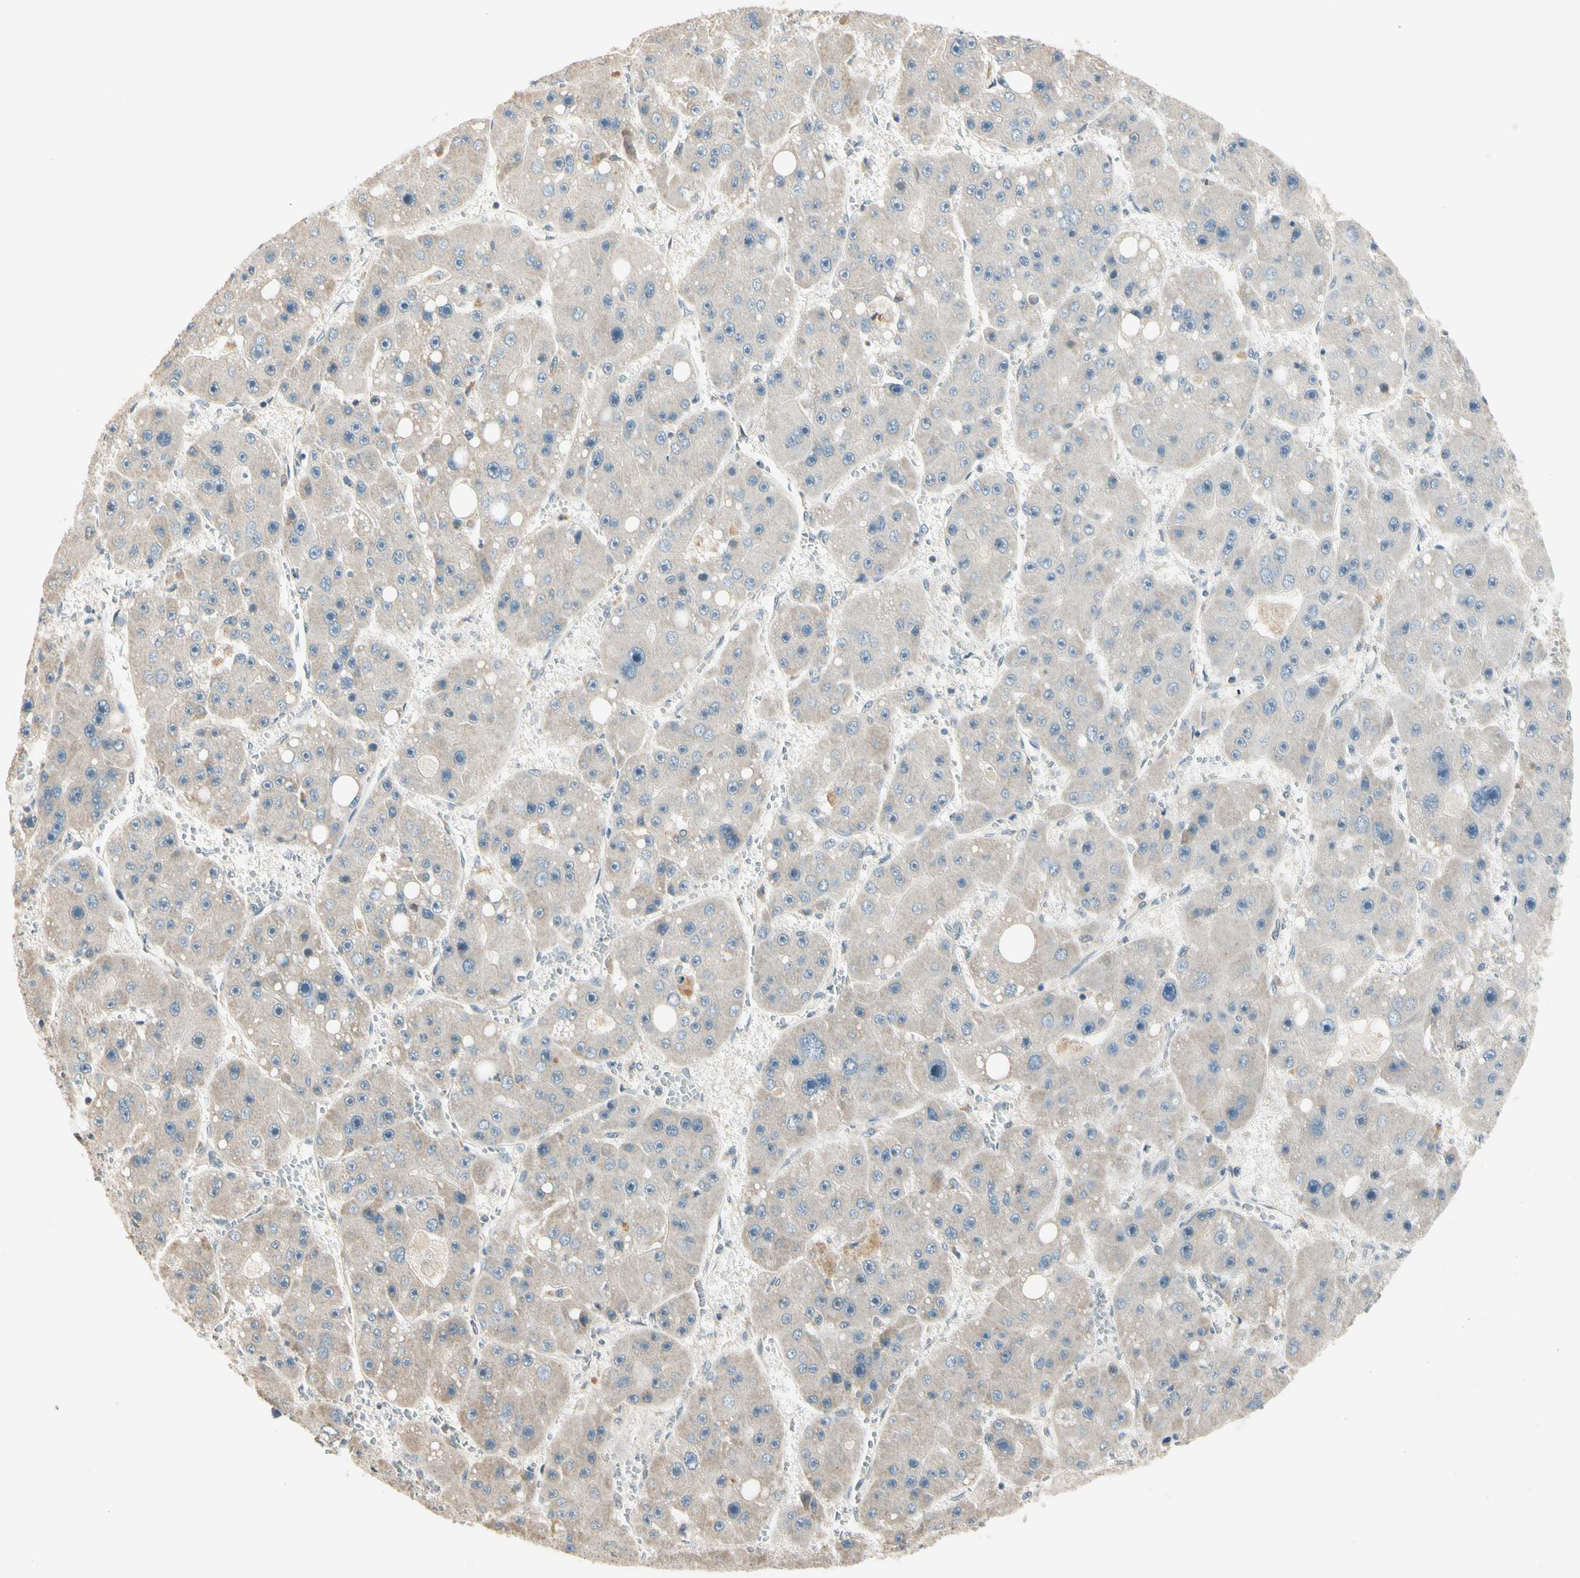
{"staining": {"intensity": "weak", "quantity": "25%-75%", "location": "cytoplasmic/membranous"}, "tissue": "liver cancer", "cell_type": "Tumor cells", "image_type": "cancer", "snomed": [{"axis": "morphology", "description": "Carcinoma, Hepatocellular, NOS"}, {"axis": "topography", "description": "Liver"}], "caption": "A brown stain highlights weak cytoplasmic/membranous expression of a protein in hepatocellular carcinoma (liver) tumor cells. The protein is stained brown, and the nuclei are stained in blue (DAB (3,3'-diaminobenzidine) IHC with brightfield microscopy, high magnification).", "gene": "ZSCAN12", "patient": {"sex": "female", "age": 61}}